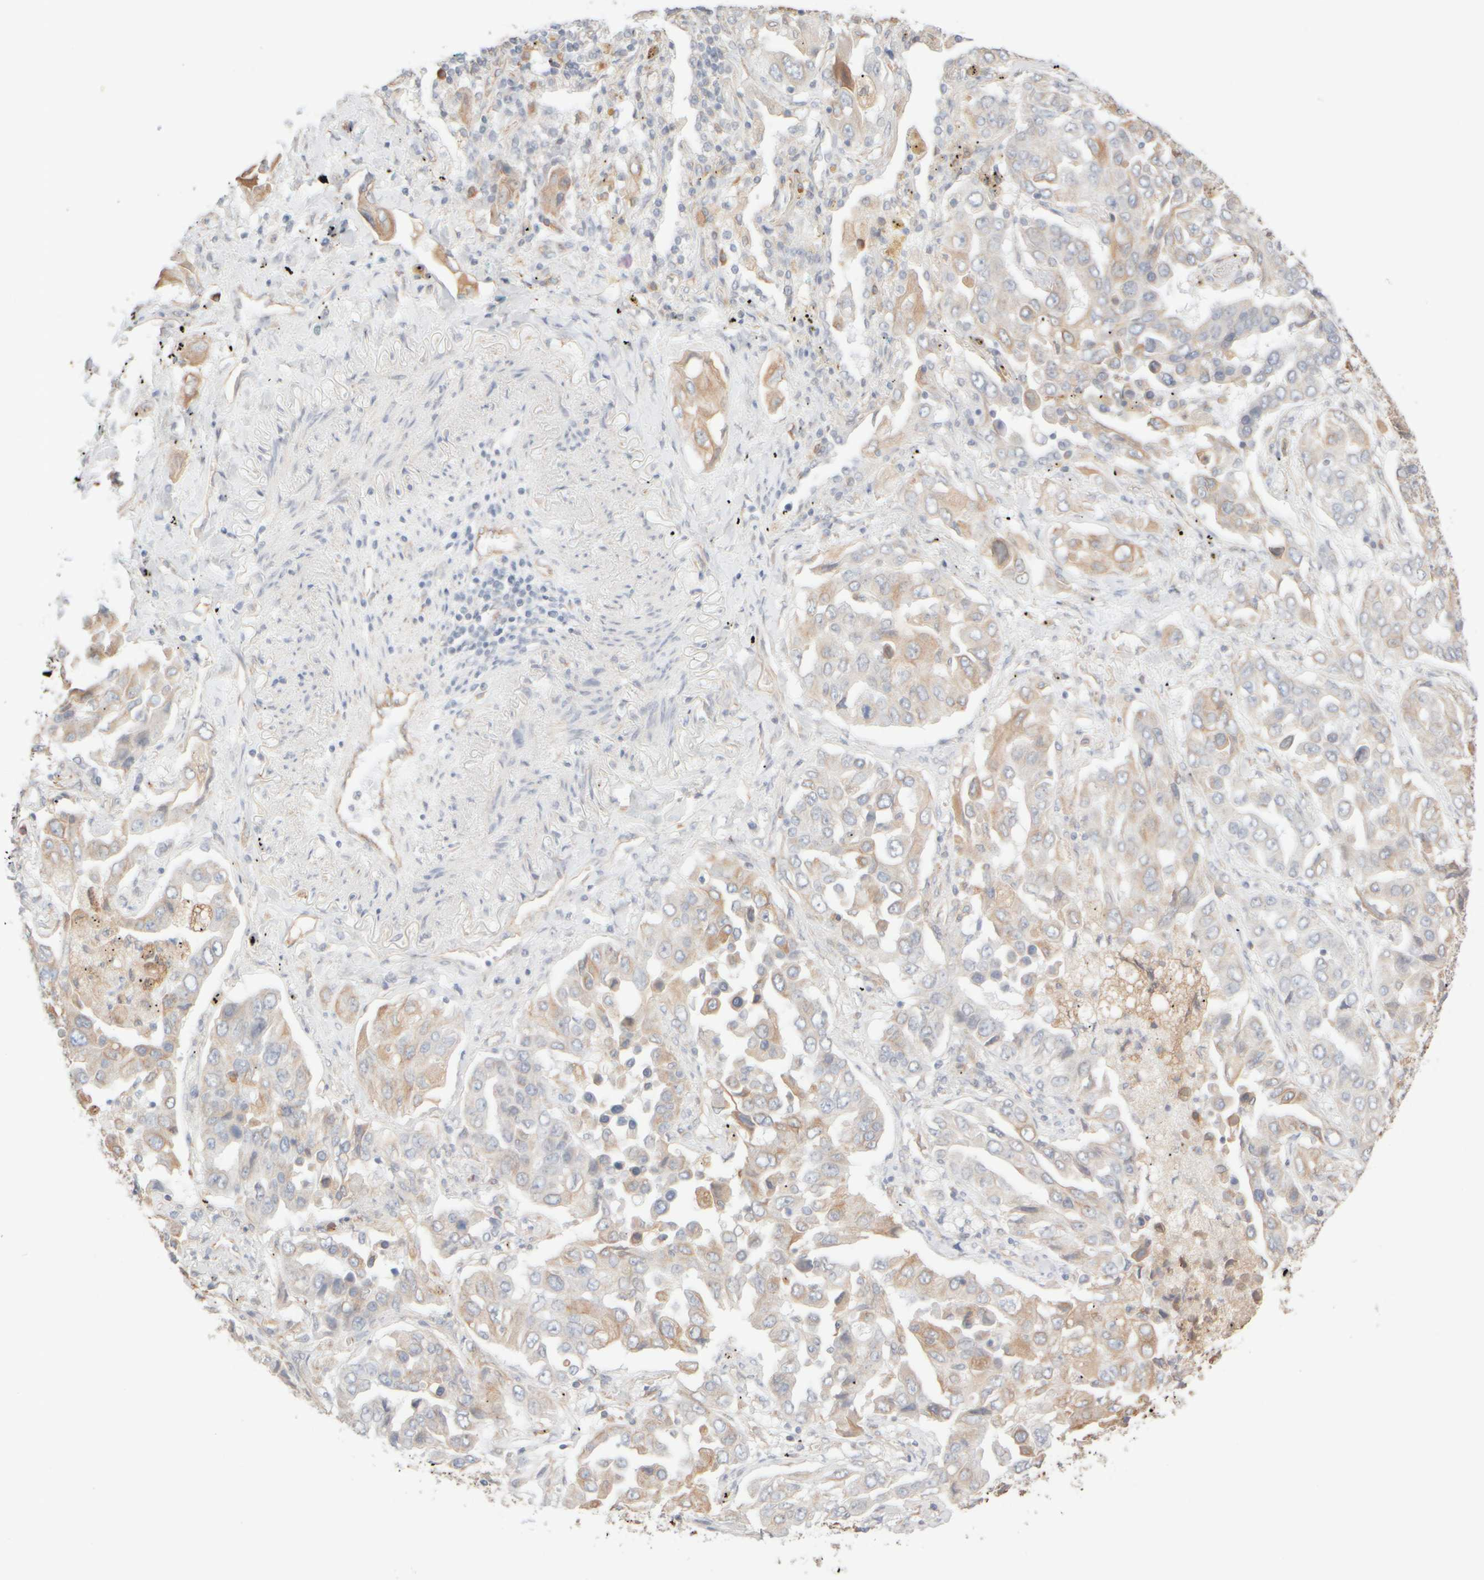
{"staining": {"intensity": "moderate", "quantity": "25%-75%", "location": "cytoplasmic/membranous"}, "tissue": "lung cancer", "cell_type": "Tumor cells", "image_type": "cancer", "snomed": [{"axis": "morphology", "description": "Adenocarcinoma, NOS"}, {"axis": "topography", "description": "Lung"}], "caption": "IHC (DAB) staining of human adenocarcinoma (lung) demonstrates moderate cytoplasmic/membranous protein staining in approximately 25%-75% of tumor cells.", "gene": "KRT15", "patient": {"sex": "female", "age": 65}}